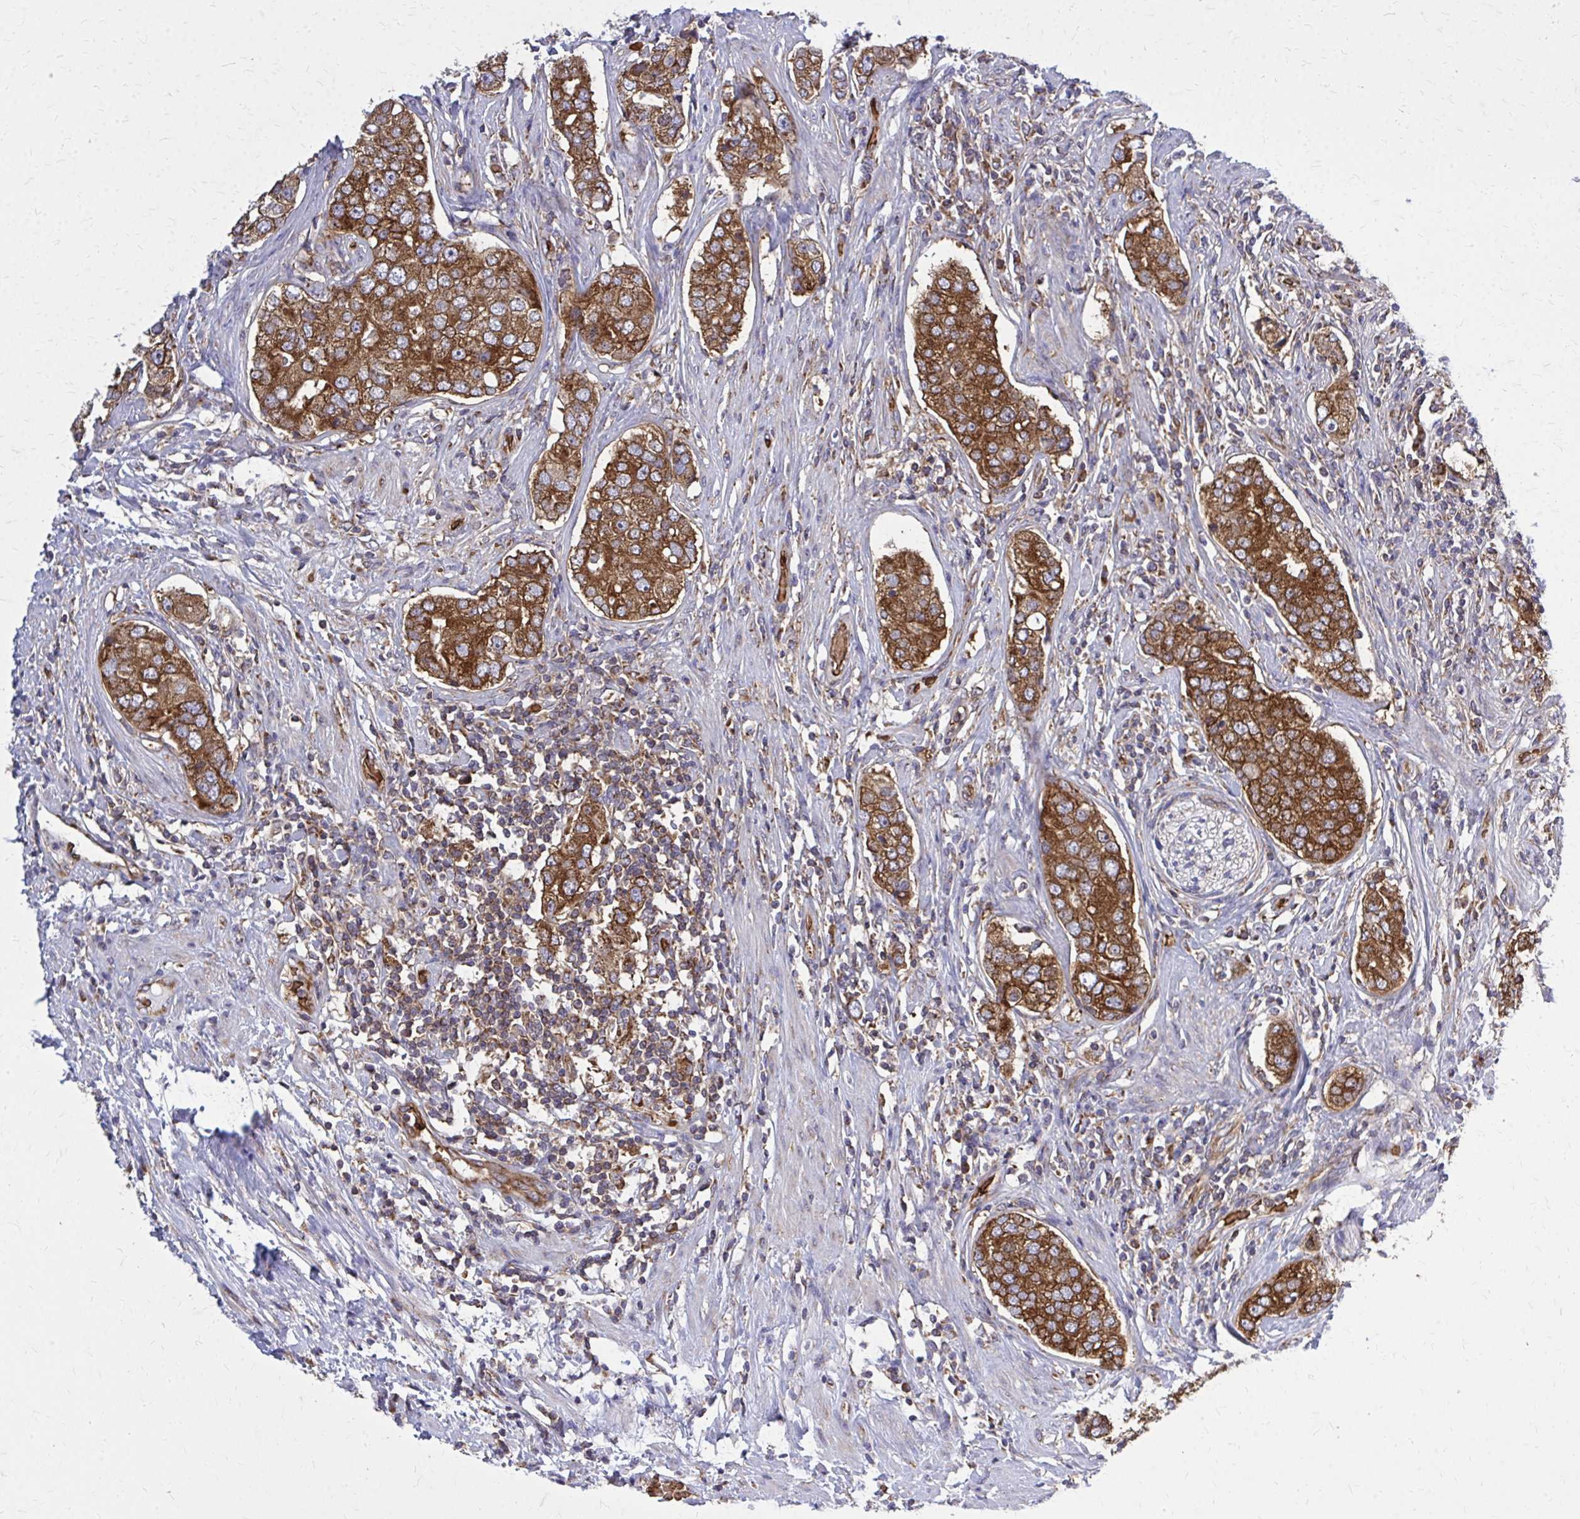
{"staining": {"intensity": "strong", "quantity": ">75%", "location": "cytoplasmic/membranous"}, "tissue": "prostate cancer", "cell_type": "Tumor cells", "image_type": "cancer", "snomed": [{"axis": "morphology", "description": "Adenocarcinoma, High grade"}, {"axis": "topography", "description": "Prostate"}], "caption": "Immunohistochemistry (IHC) micrograph of human prostate cancer stained for a protein (brown), which shows high levels of strong cytoplasmic/membranous expression in about >75% of tumor cells.", "gene": "PDK4", "patient": {"sex": "male", "age": 60}}